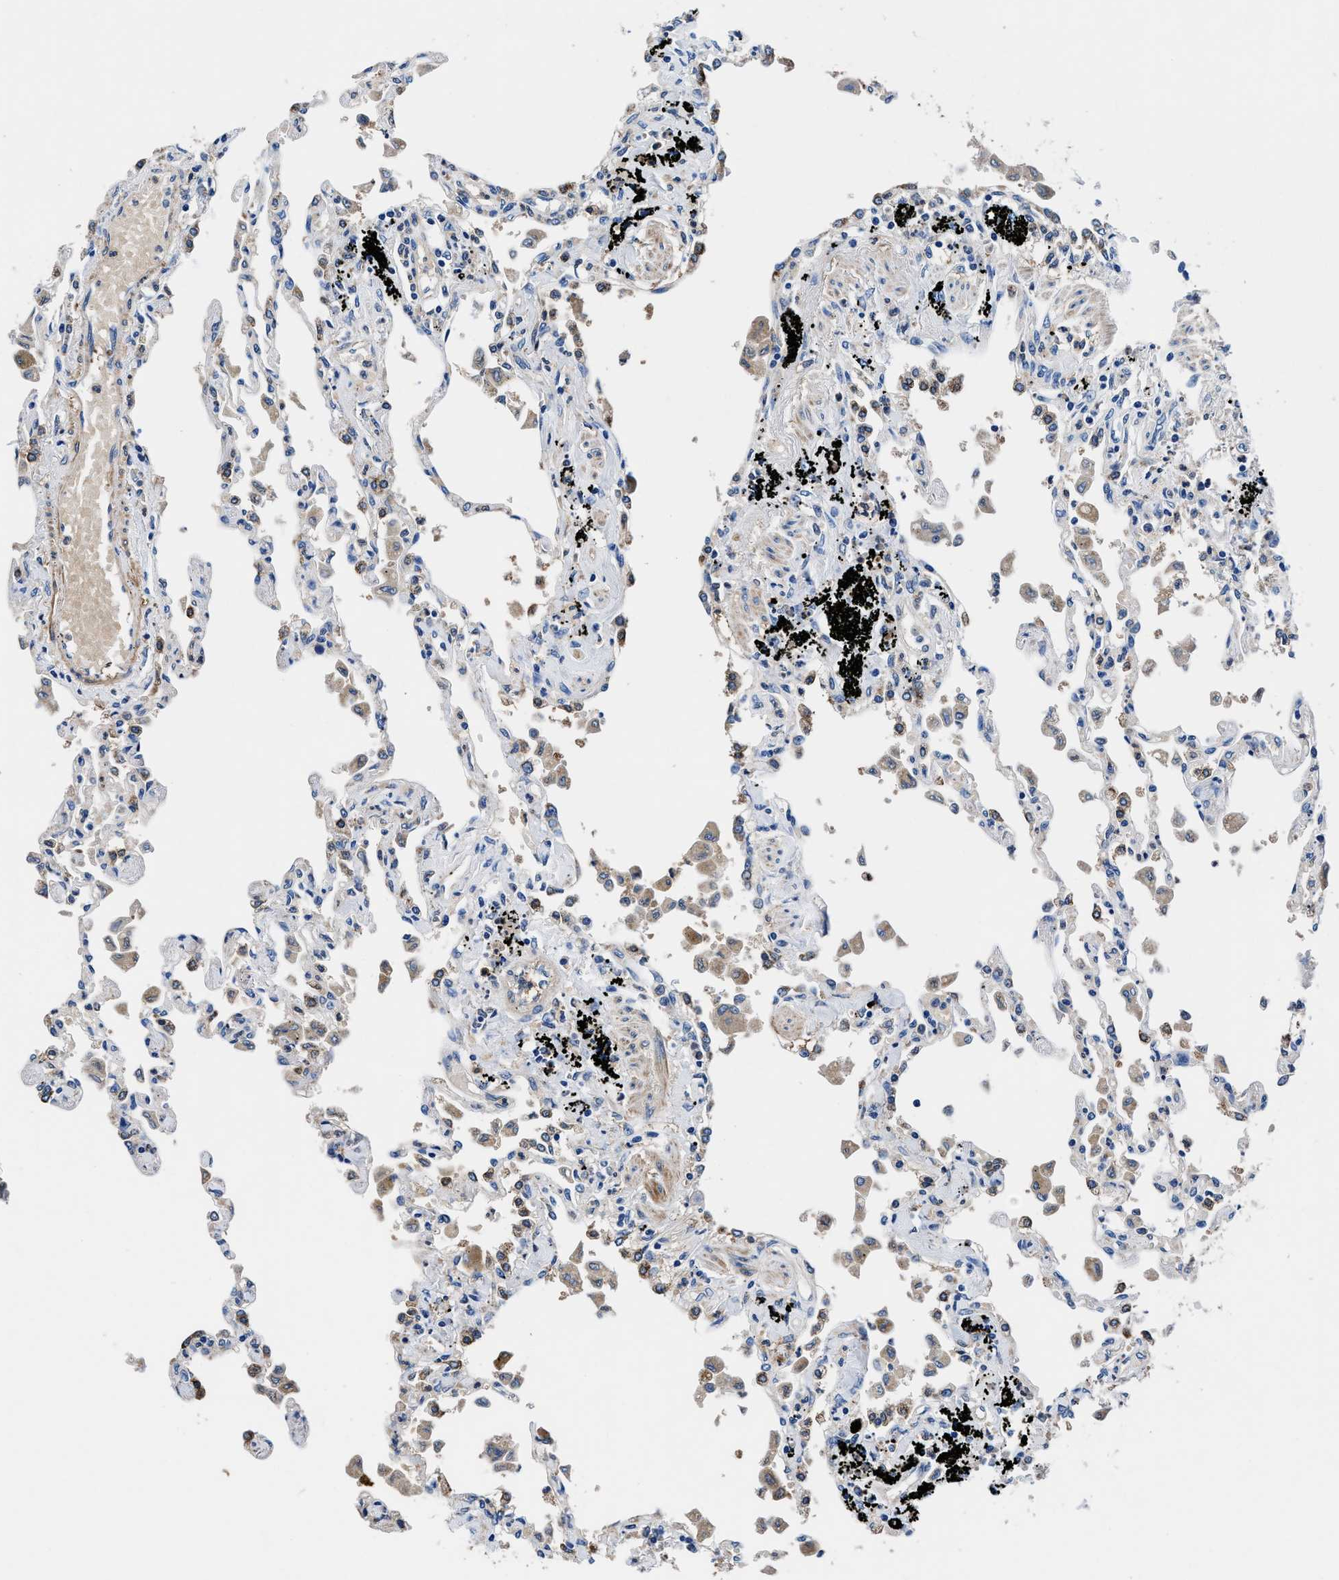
{"staining": {"intensity": "moderate", "quantity": "<25%", "location": "cytoplasmic/membranous"}, "tissue": "lung", "cell_type": "Alveolar cells", "image_type": "normal", "snomed": [{"axis": "morphology", "description": "Normal tissue, NOS"}, {"axis": "topography", "description": "Bronchus"}, {"axis": "topography", "description": "Lung"}], "caption": "Moderate cytoplasmic/membranous protein positivity is seen in about <25% of alveolar cells in lung. (Stains: DAB in brown, nuclei in blue, Microscopy: brightfield microscopy at high magnification).", "gene": "NEU1", "patient": {"sex": "female", "age": 49}}